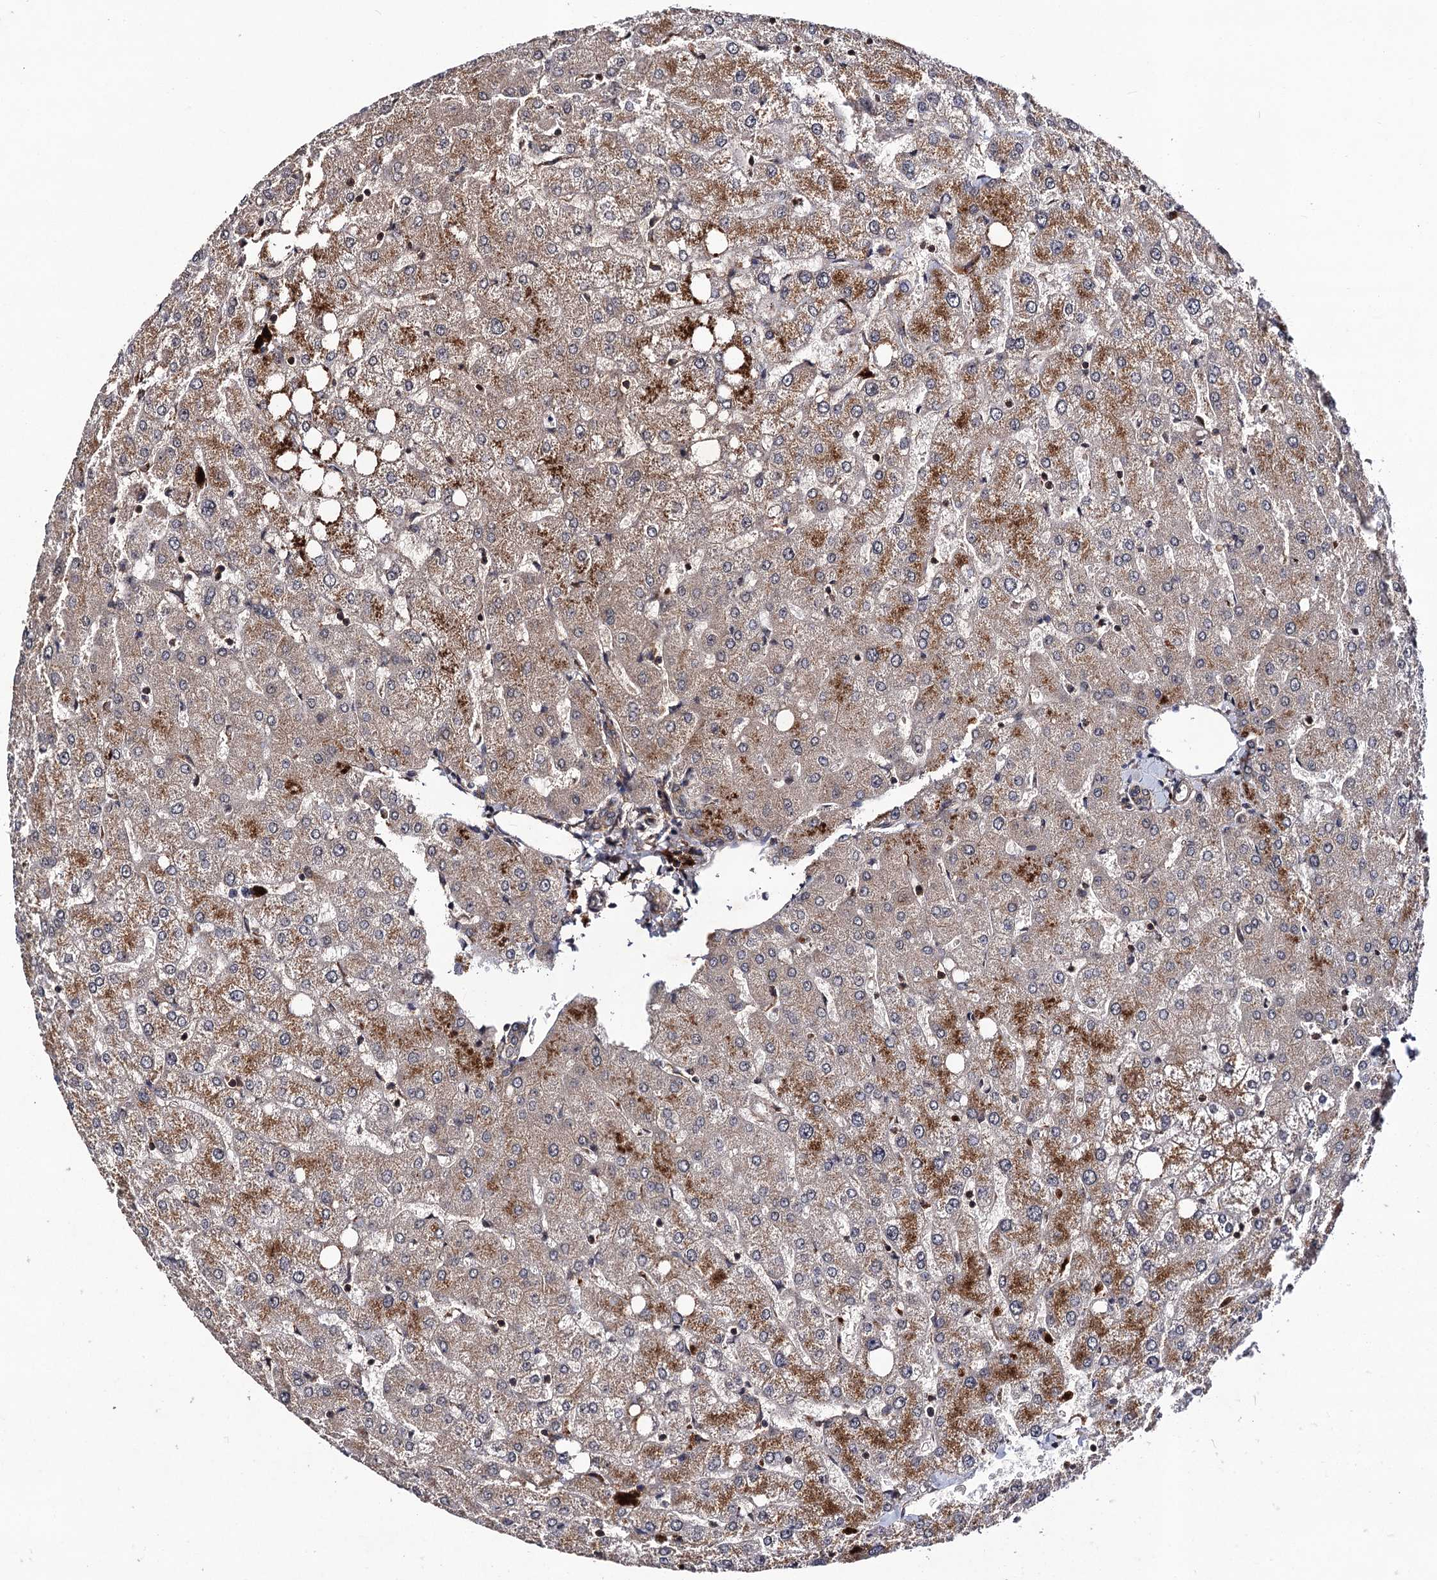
{"staining": {"intensity": "weak", "quantity": ">75%", "location": "cytoplasmic/membranous"}, "tissue": "liver", "cell_type": "Cholangiocytes", "image_type": "normal", "snomed": [{"axis": "morphology", "description": "Normal tissue, NOS"}, {"axis": "topography", "description": "Liver"}], "caption": "About >75% of cholangiocytes in benign human liver show weak cytoplasmic/membranous protein expression as visualized by brown immunohistochemical staining.", "gene": "KXD1", "patient": {"sex": "female", "age": 54}}